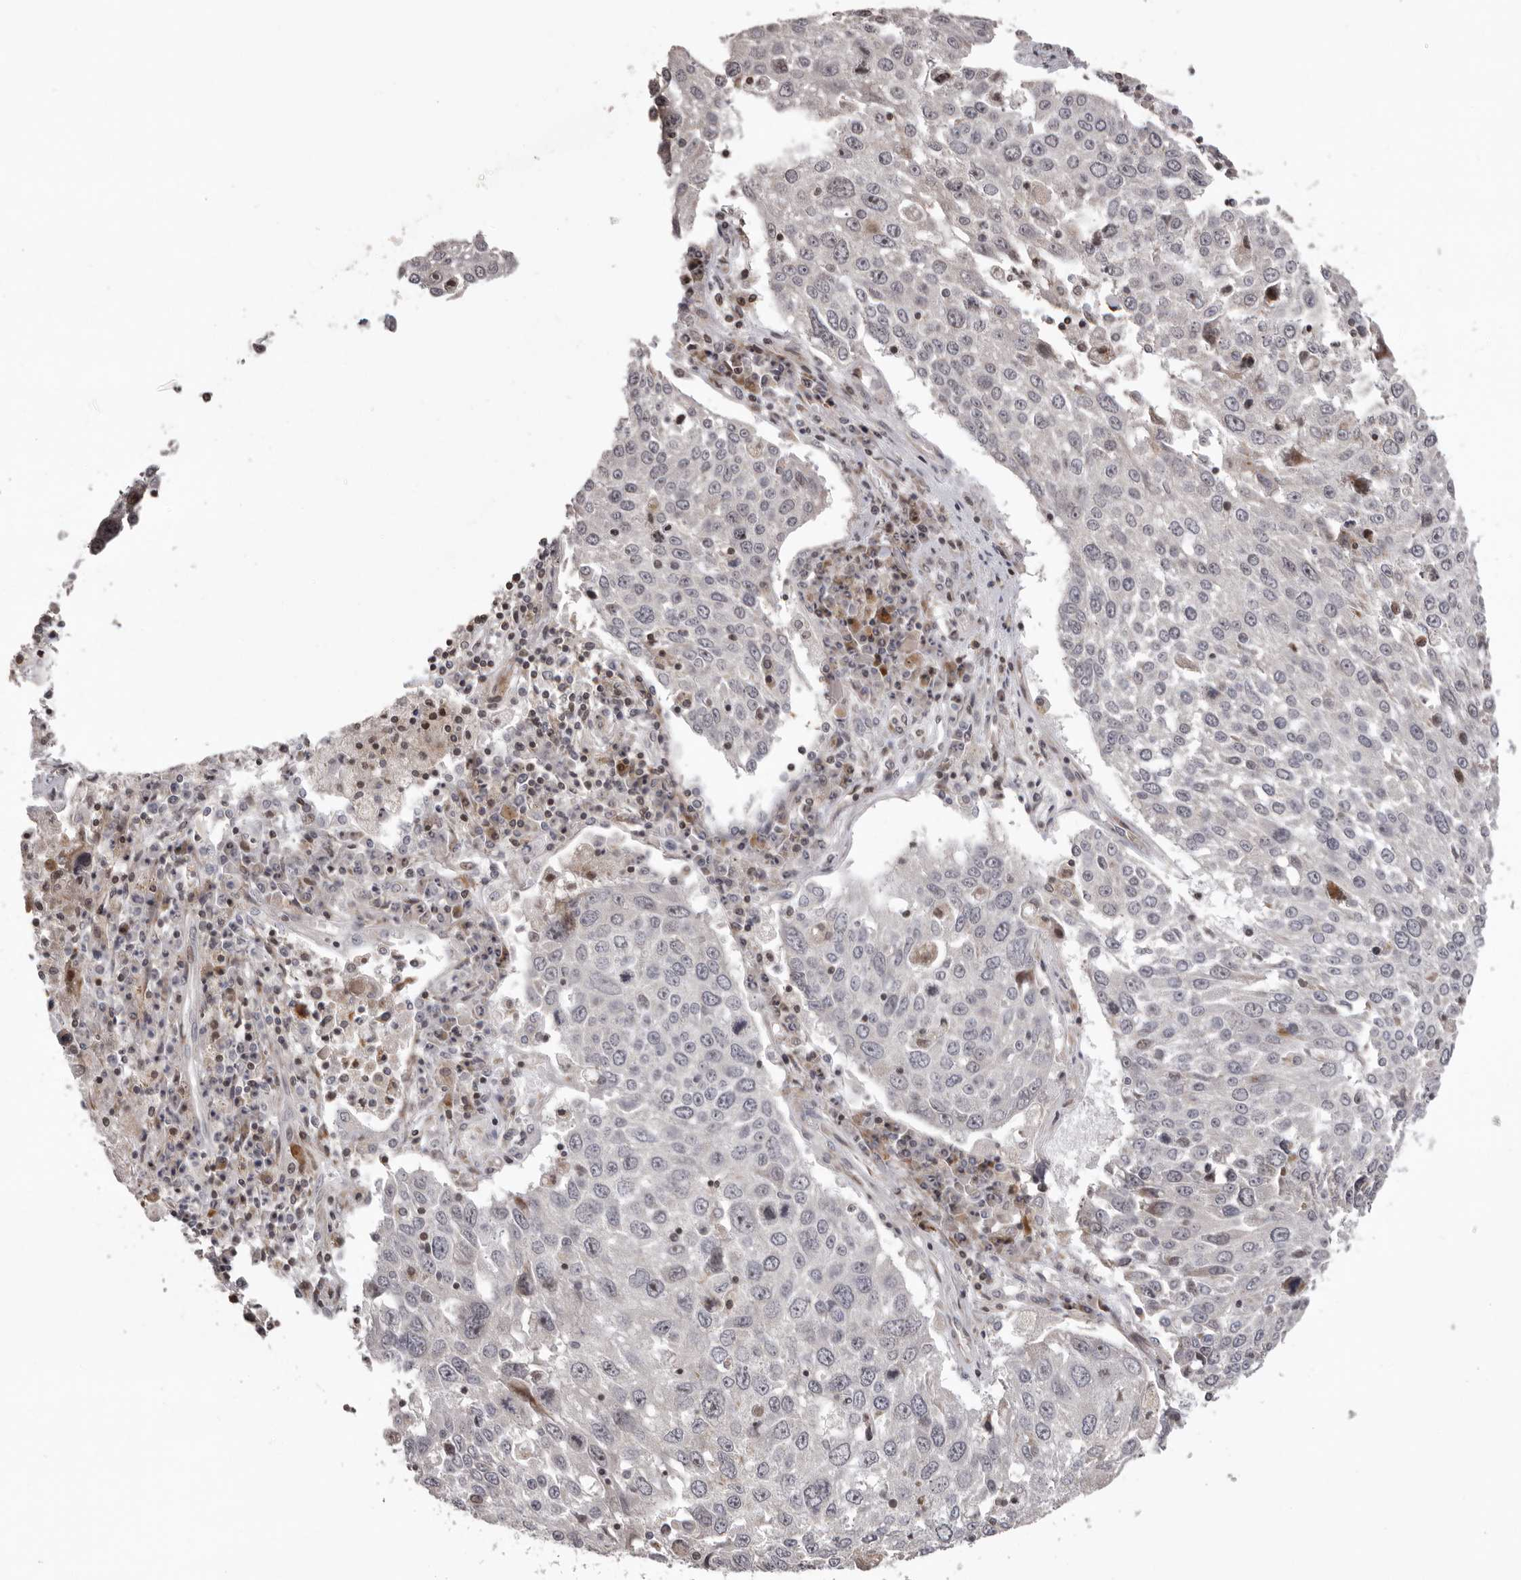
{"staining": {"intensity": "weak", "quantity": "<25%", "location": "nuclear"}, "tissue": "lung cancer", "cell_type": "Tumor cells", "image_type": "cancer", "snomed": [{"axis": "morphology", "description": "Squamous cell carcinoma, NOS"}, {"axis": "topography", "description": "Lung"}], "caption": "IHC photomicrograph of neoplastic tissue: lung cancer (squamous cell carcinoma) stained with DAB (3,3'-diaminobenzidine) reveals no significant protein staining in tumor cells.", "gene": "AZIN1", "patient": {"sex": "male", "age": 65}}